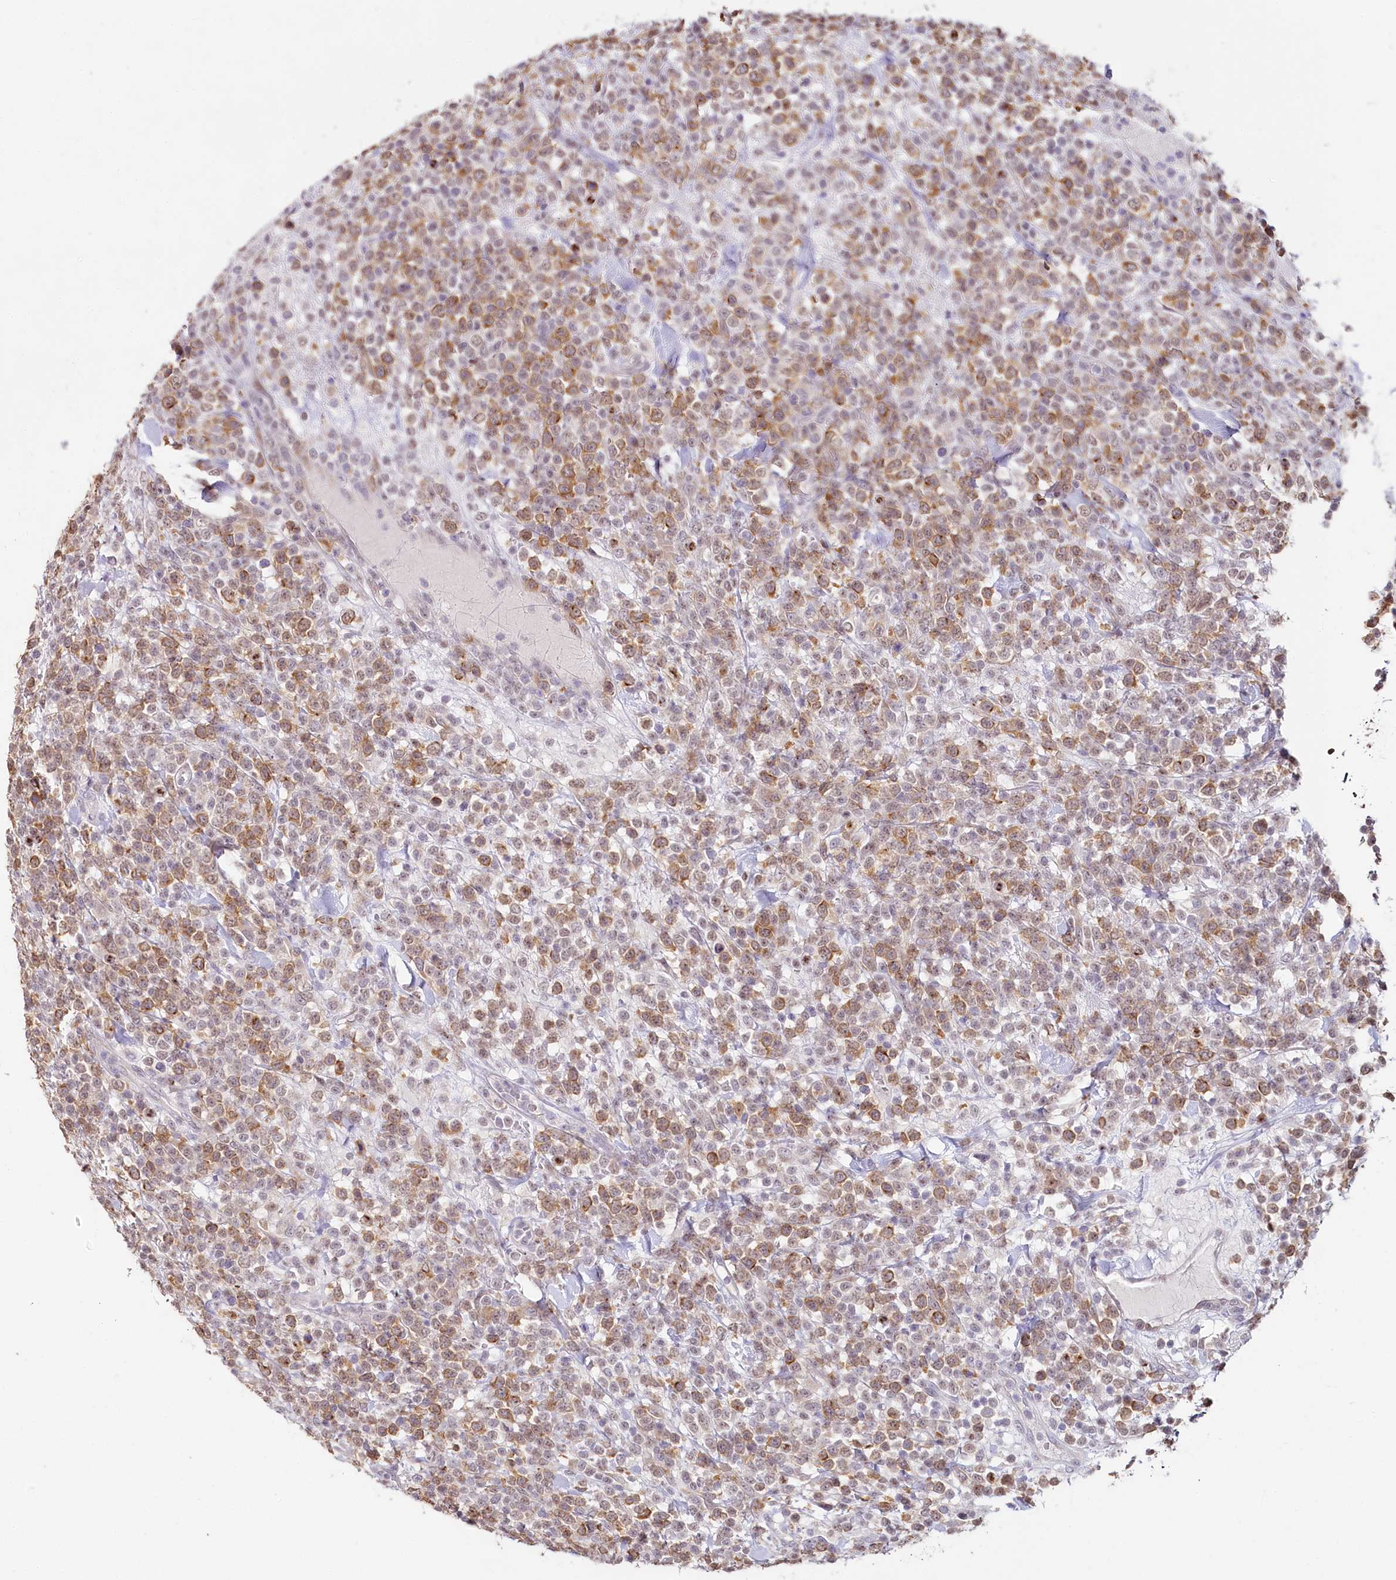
{"staining": {"intensity": "moderate", "quantity": ">75%", "location": "cytoplasmic/membranous,nuclear"}, "tissue": "lymphoma", "cell_type": "Tumor cells", "image_type": "cancer", "snomed": [{"axis": "morphology", "description": "Malignant lymphoma, non-Hodgkin's type, High grade"}, {"axis": "topography", "description": "Colon"}], "caption": "Protein expression analysis of human lymphoma reveals moderate cytoplasmic/membranous and nuclear positivity in approximately >75% of tumor cells.", "gene": "HPD", "patient": {"sex": "female", "age": 53}}